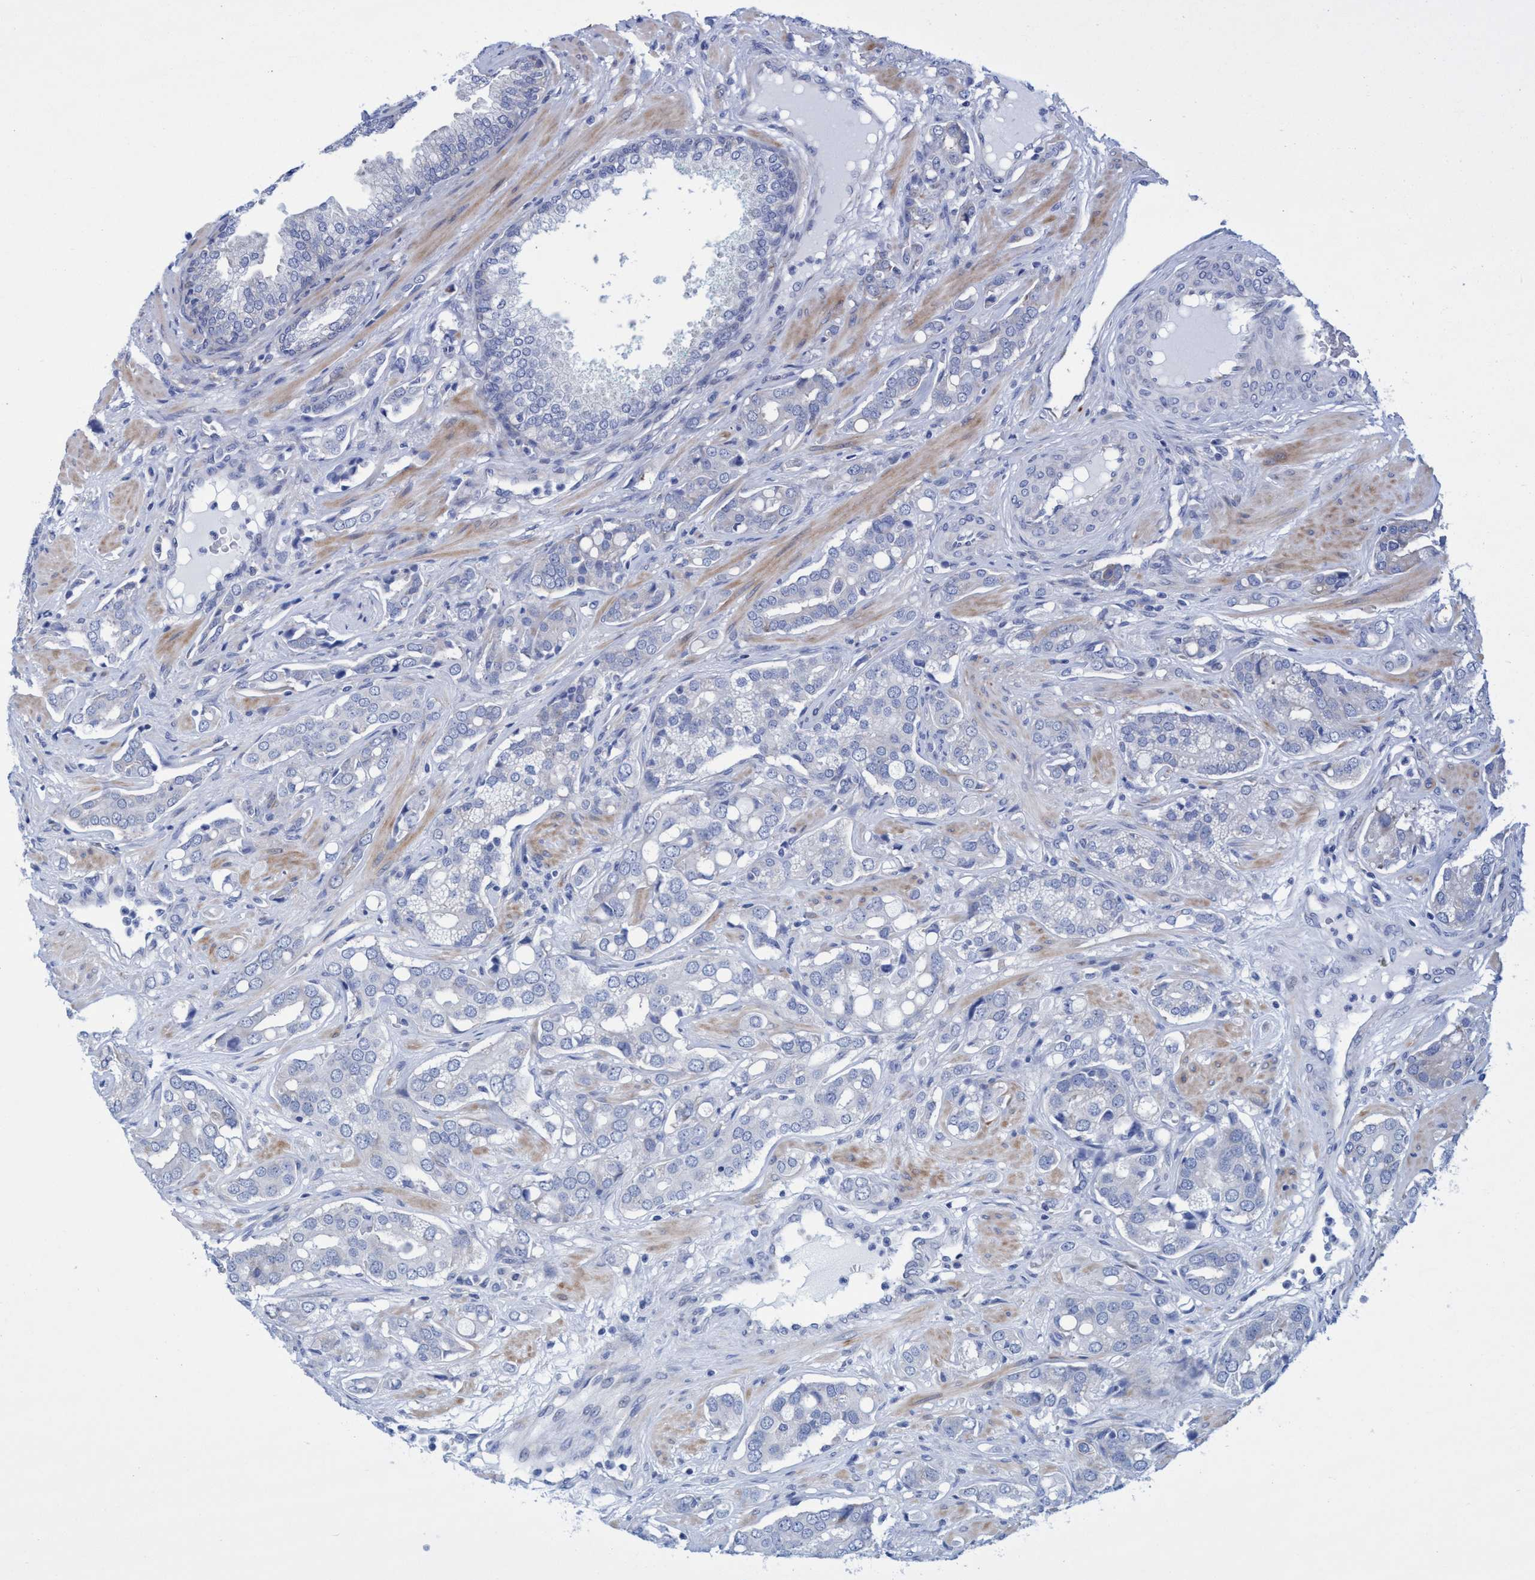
{"staining": {"intensity": "negative", "quantity": "none", "location": "none"}, "tissue": "prostate cancer", "cell_type": "Tumor cells", "image_type": "cancer", "snomed": [{"axis": "morphology", "description": "Adenocarcinoma, High grade"}, {"axis": "topography", "description": "Prostate"}], "caption": "Tumor cells are negative for protein expression in human prostate cancer (adenocarcinoma (high-grade)).", "gene": "R3HCC1", "patient": {"sex": "male", "age": 52}}